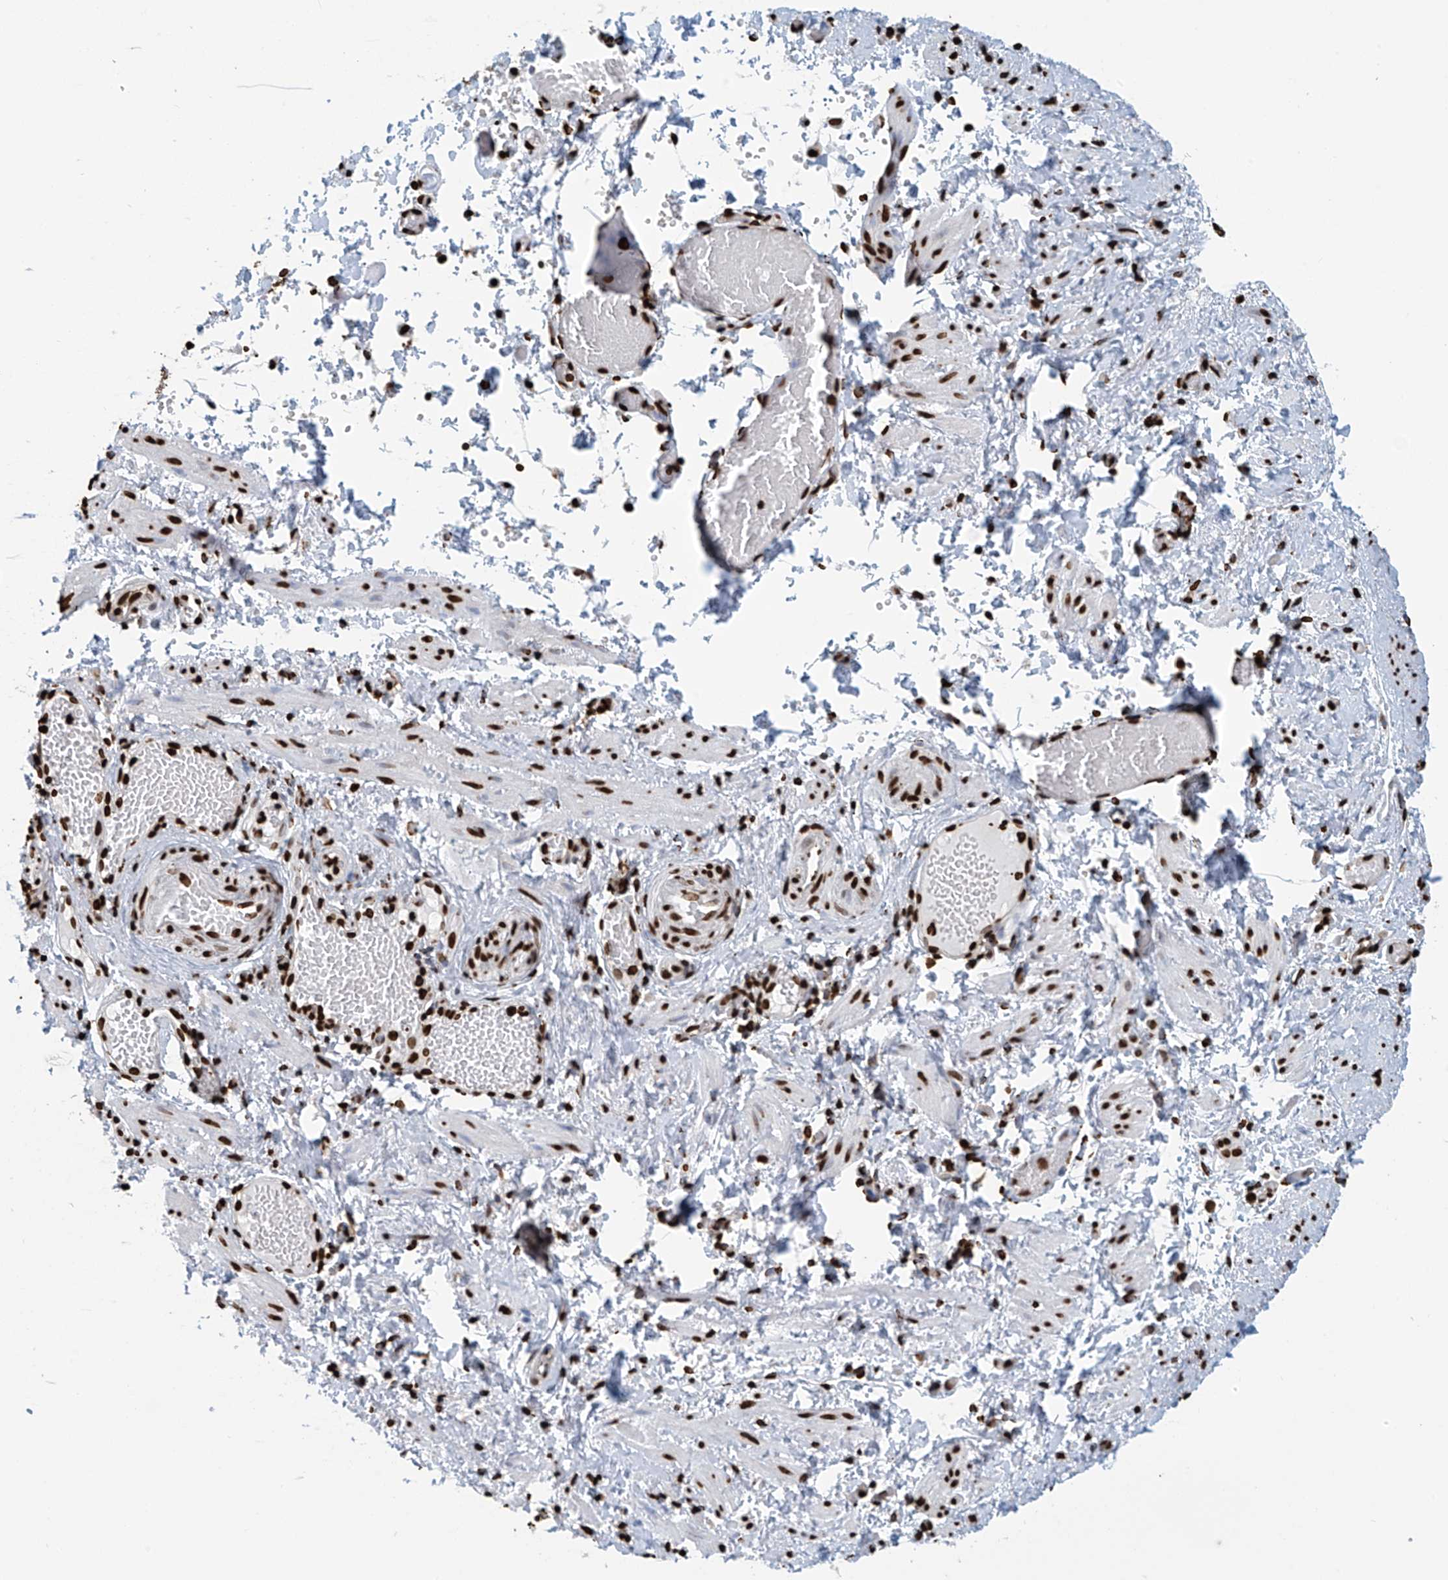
{"staining": {"intensity": "moderate", "quantity": ">75%", "location": "cytoplasmic/membranous"}, "tissue": "adipose tissue", "cell_type": "Adipocytes", "image_type": "normal", "snomed": [{"axis": "morphology", "description": "Normal tissue, NOS"}, {"axis": "topography", "description": "Smooth muscle"}, {"axis": "topography", "description": "Peripheral nerve tissue"}], "caption": "Immunohistochemical staining of benign adipose tissue reveals moderate cytoplasmic/membranous protein expression in approximately >75% of adipocytes.", "gene": "DPPA2", "patient": {"sex": "female", "age": 39}}